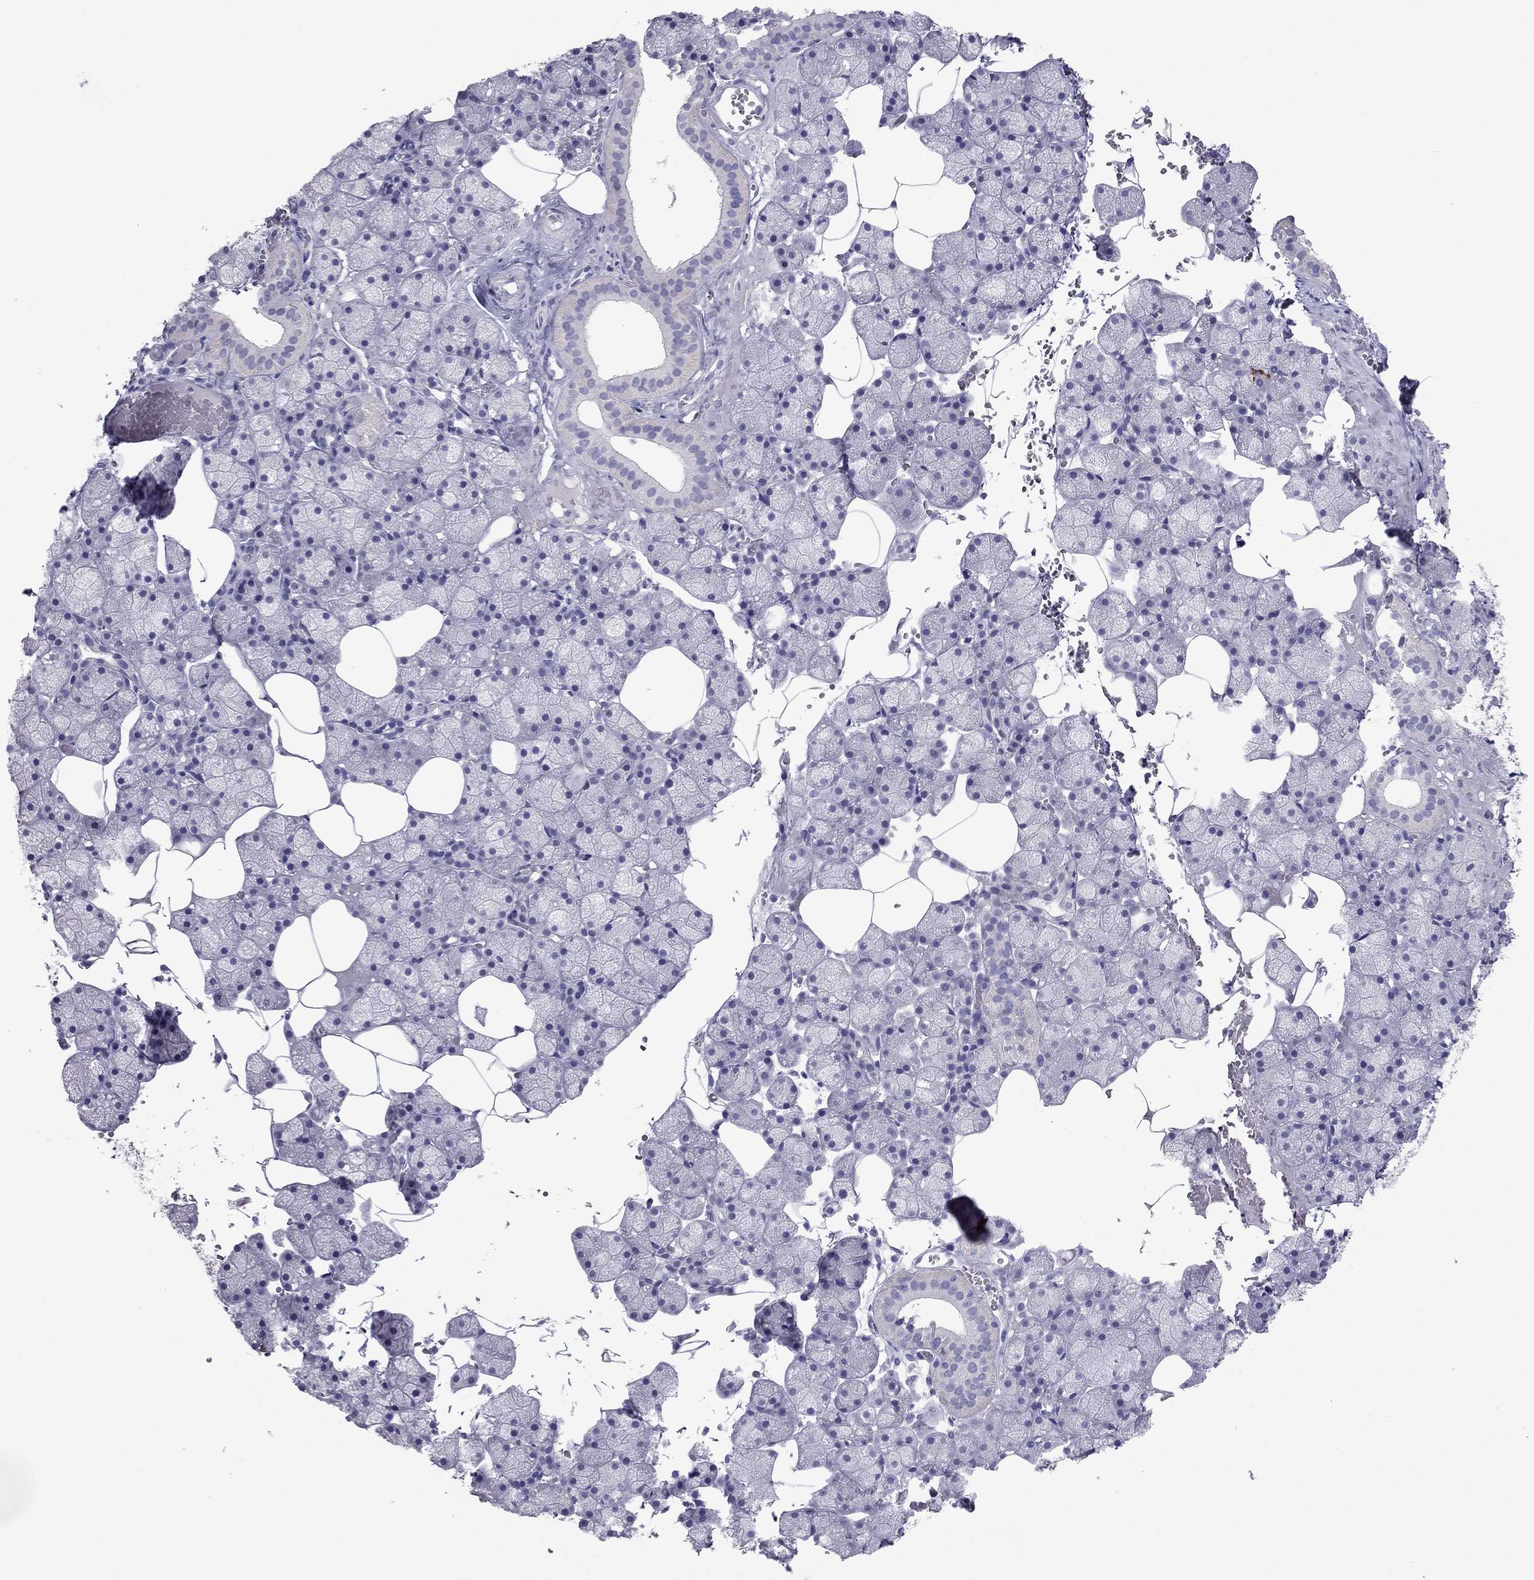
{"staining": {"intensity": "negative", "quantity": "none", "location": "none"}, "tissue": "salivary gland", "cell_type": "Glandular cells", "image_type": "normal", "snomed": [{"axis": "morphology", "description": "Normal tissue, NOS"}, {"axis": "topography", "description": "Salivary gland"}], "caption": "Immunohistochemistry histopathology image of normal salivary gland stained for a protein (brown), which reveals no staining in glandular cells.", "gene": "RGS8", "patient": {"sex": "male", "age": 38}}